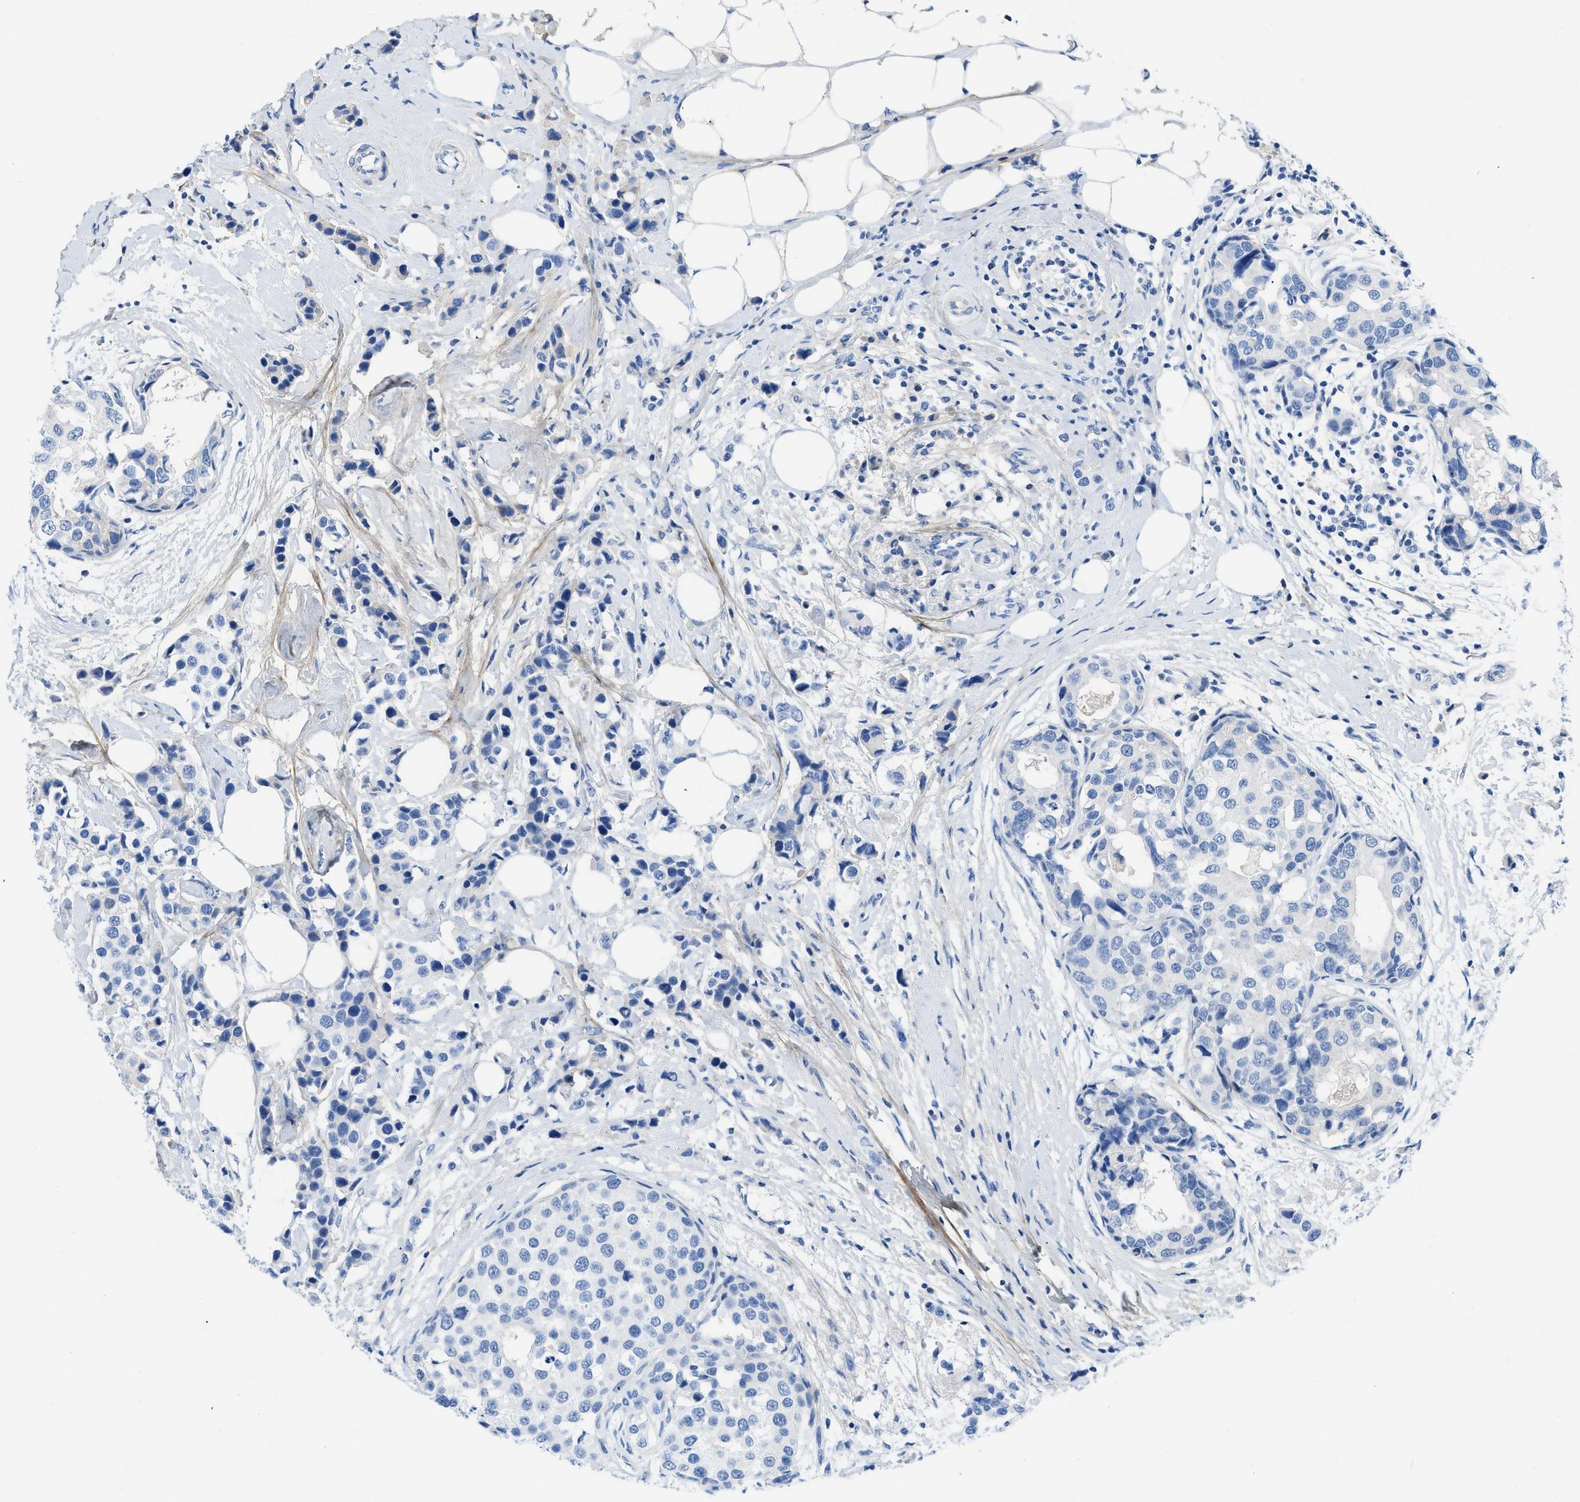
{"staining": {"intensity": "negative", "quantity": "none", "location": "none"}, "tissue": "breast cancer", "cell_type": "Tumor cells", "image_type": "cancer", "snomed": [{"axis": "morphology", "description": "Normal tissue, NOS"}, {"axis": "morphology", "description": "Duct carcinoma"}, {"axis": "topography", "description": "Breast"}], "caption": "The histopathology image exhibits no staining of tumor cells in breast invasive ductal carcinoma.", "gene": "COL3A1", "patient": {"sex": "female", "age": 50}}